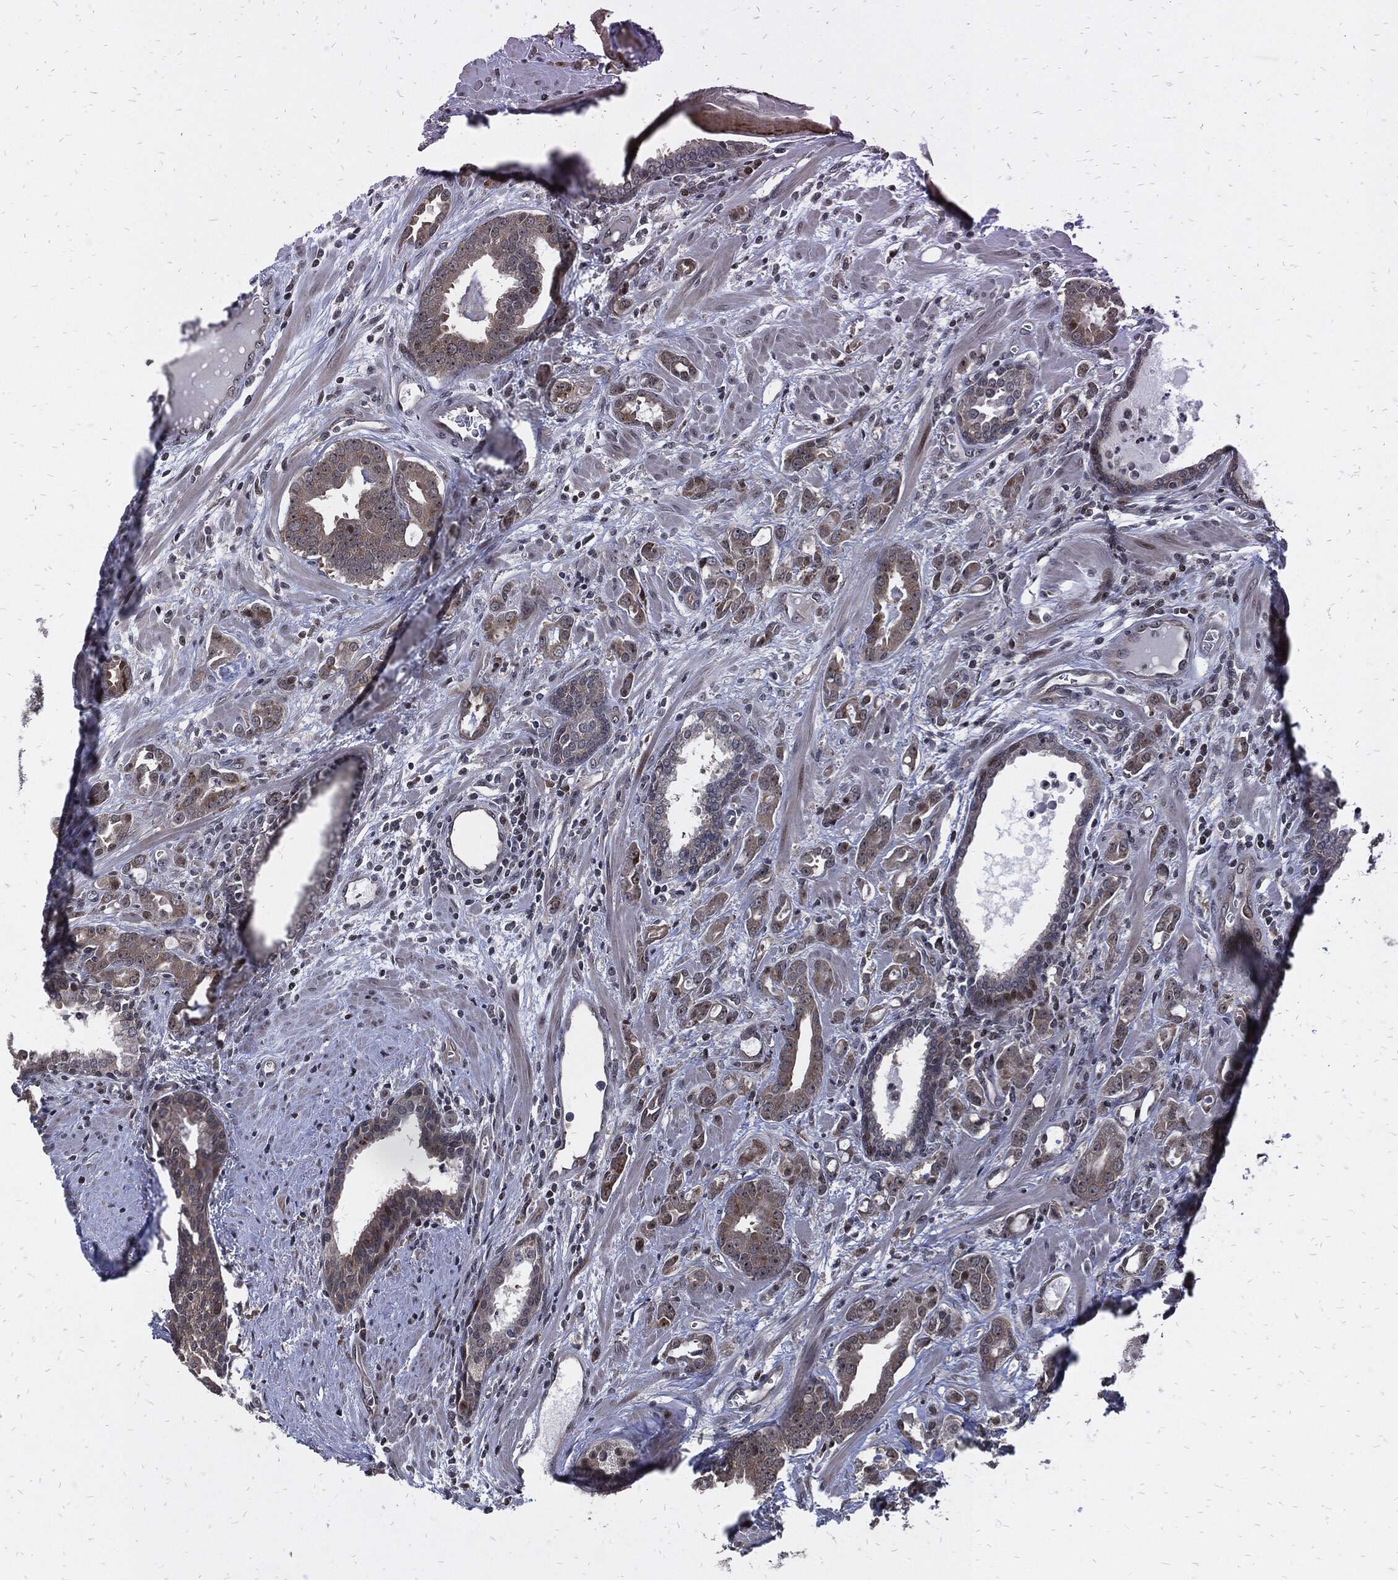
{"staining": {"intensity": "weak", "quantity": ">75%", "location": "cytoplasmic/membranous"}, "tissue": "prostate cancer", "cell_type": "Tumor cells", "image_type": "cancer", "snomed": [{"axis": "morphology", "description": "Adenocarcinoma, NOS"}, {"axis": "topography", "description": "Prostate"}], "caption": "Immunohistochemical staining of adenocarcinoma (prostate) displays weak cytoplasmic/membranous protein expression in about >75% of tumor cells. (brown staining indicates protein expression, while blue staining denotes nuclei).", "gene": "ZNF775", "patient": {"sex": "male", "age": 57}}